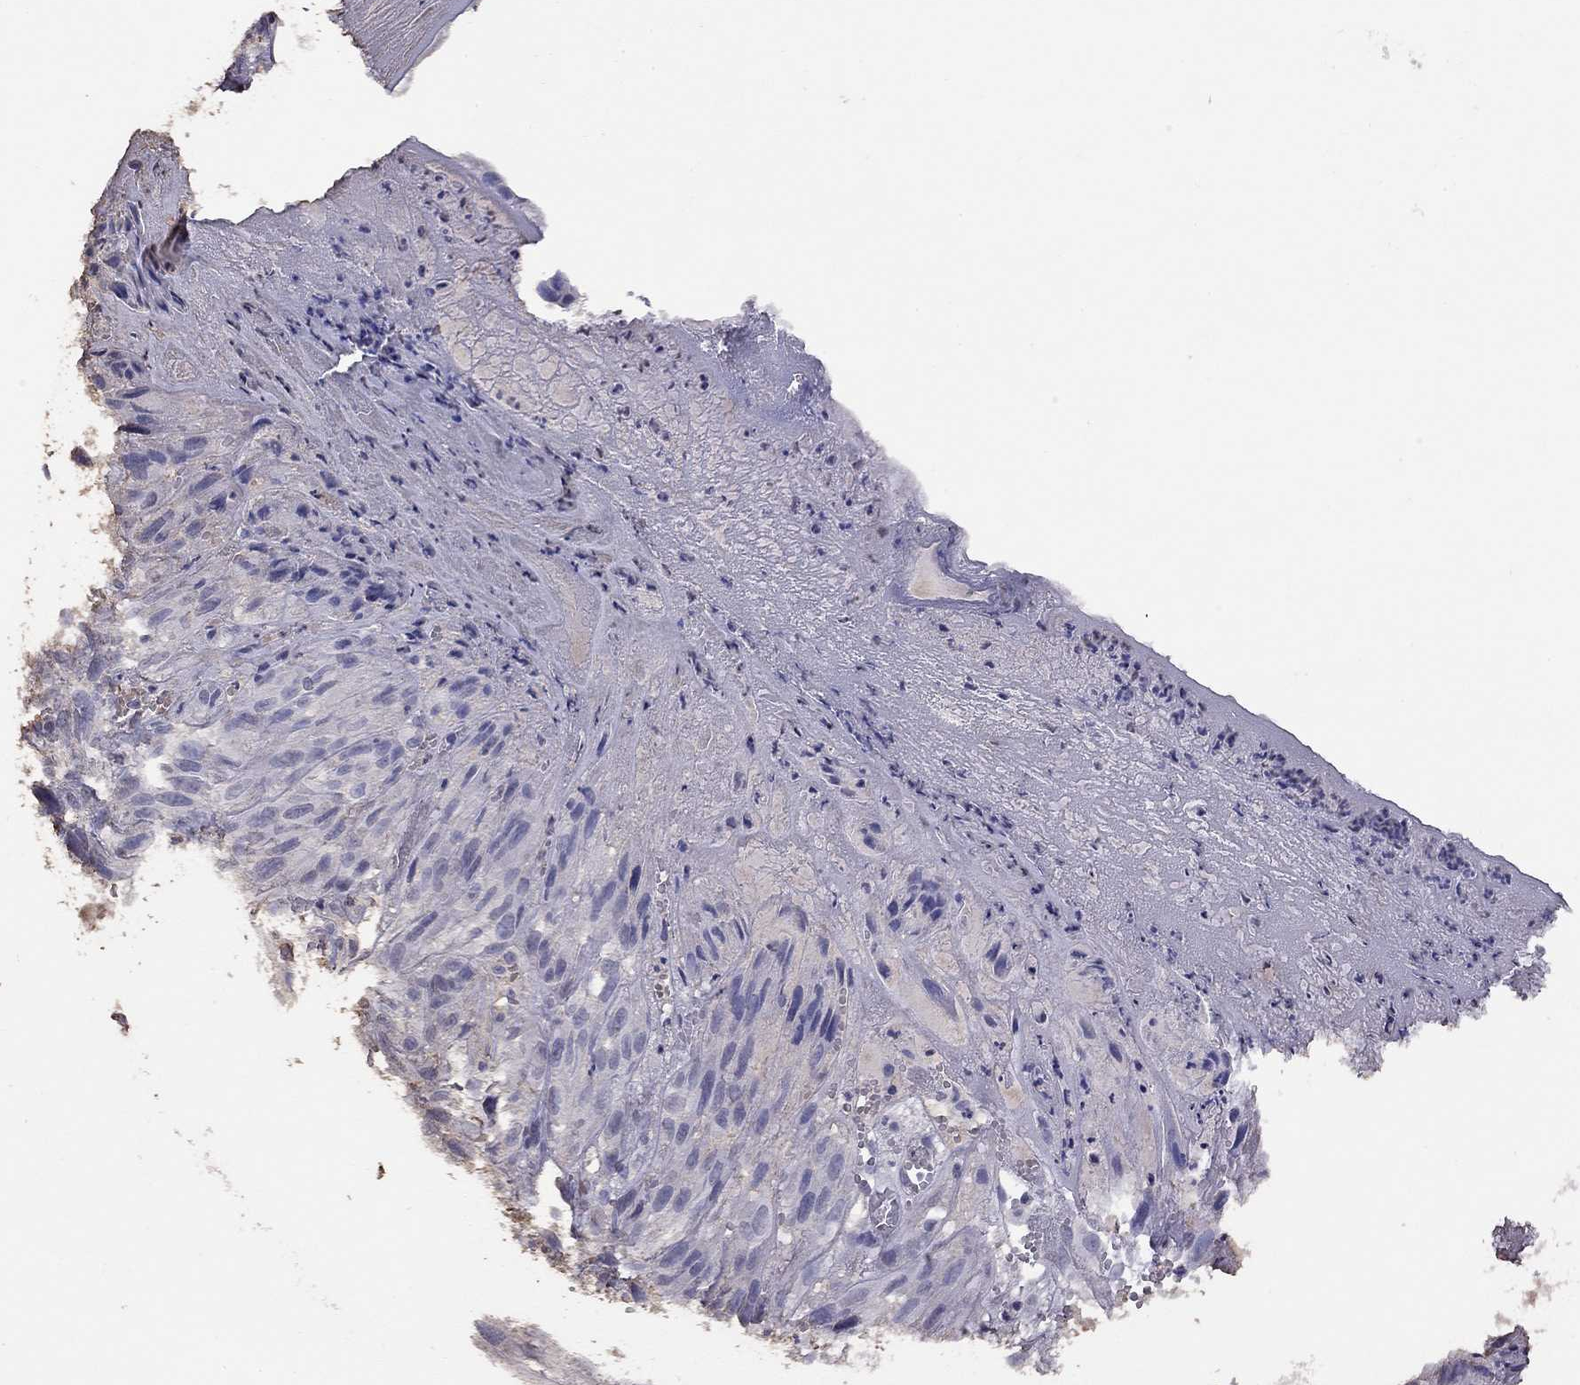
{"staining": {"intensity": "negative", "quantity": "none", "location": "none"}, "tissue": "melanoma", "cell_type": "Tumor cells", "image_type": "cancer", "snomed": [{"axis": "morphology", "description": "Malignant melanoma, NOS"}, {"axis": "topography", "description": "Skin"}], "caption": "DAB immunohistochemical staining of melanoma shows no significant staining in tumor cells. (Immunohistochemistry (ihc), brightfield microscopy, high magnification).", "gene": "SUN3", "patient": {"sex": "male", "age": 51}}